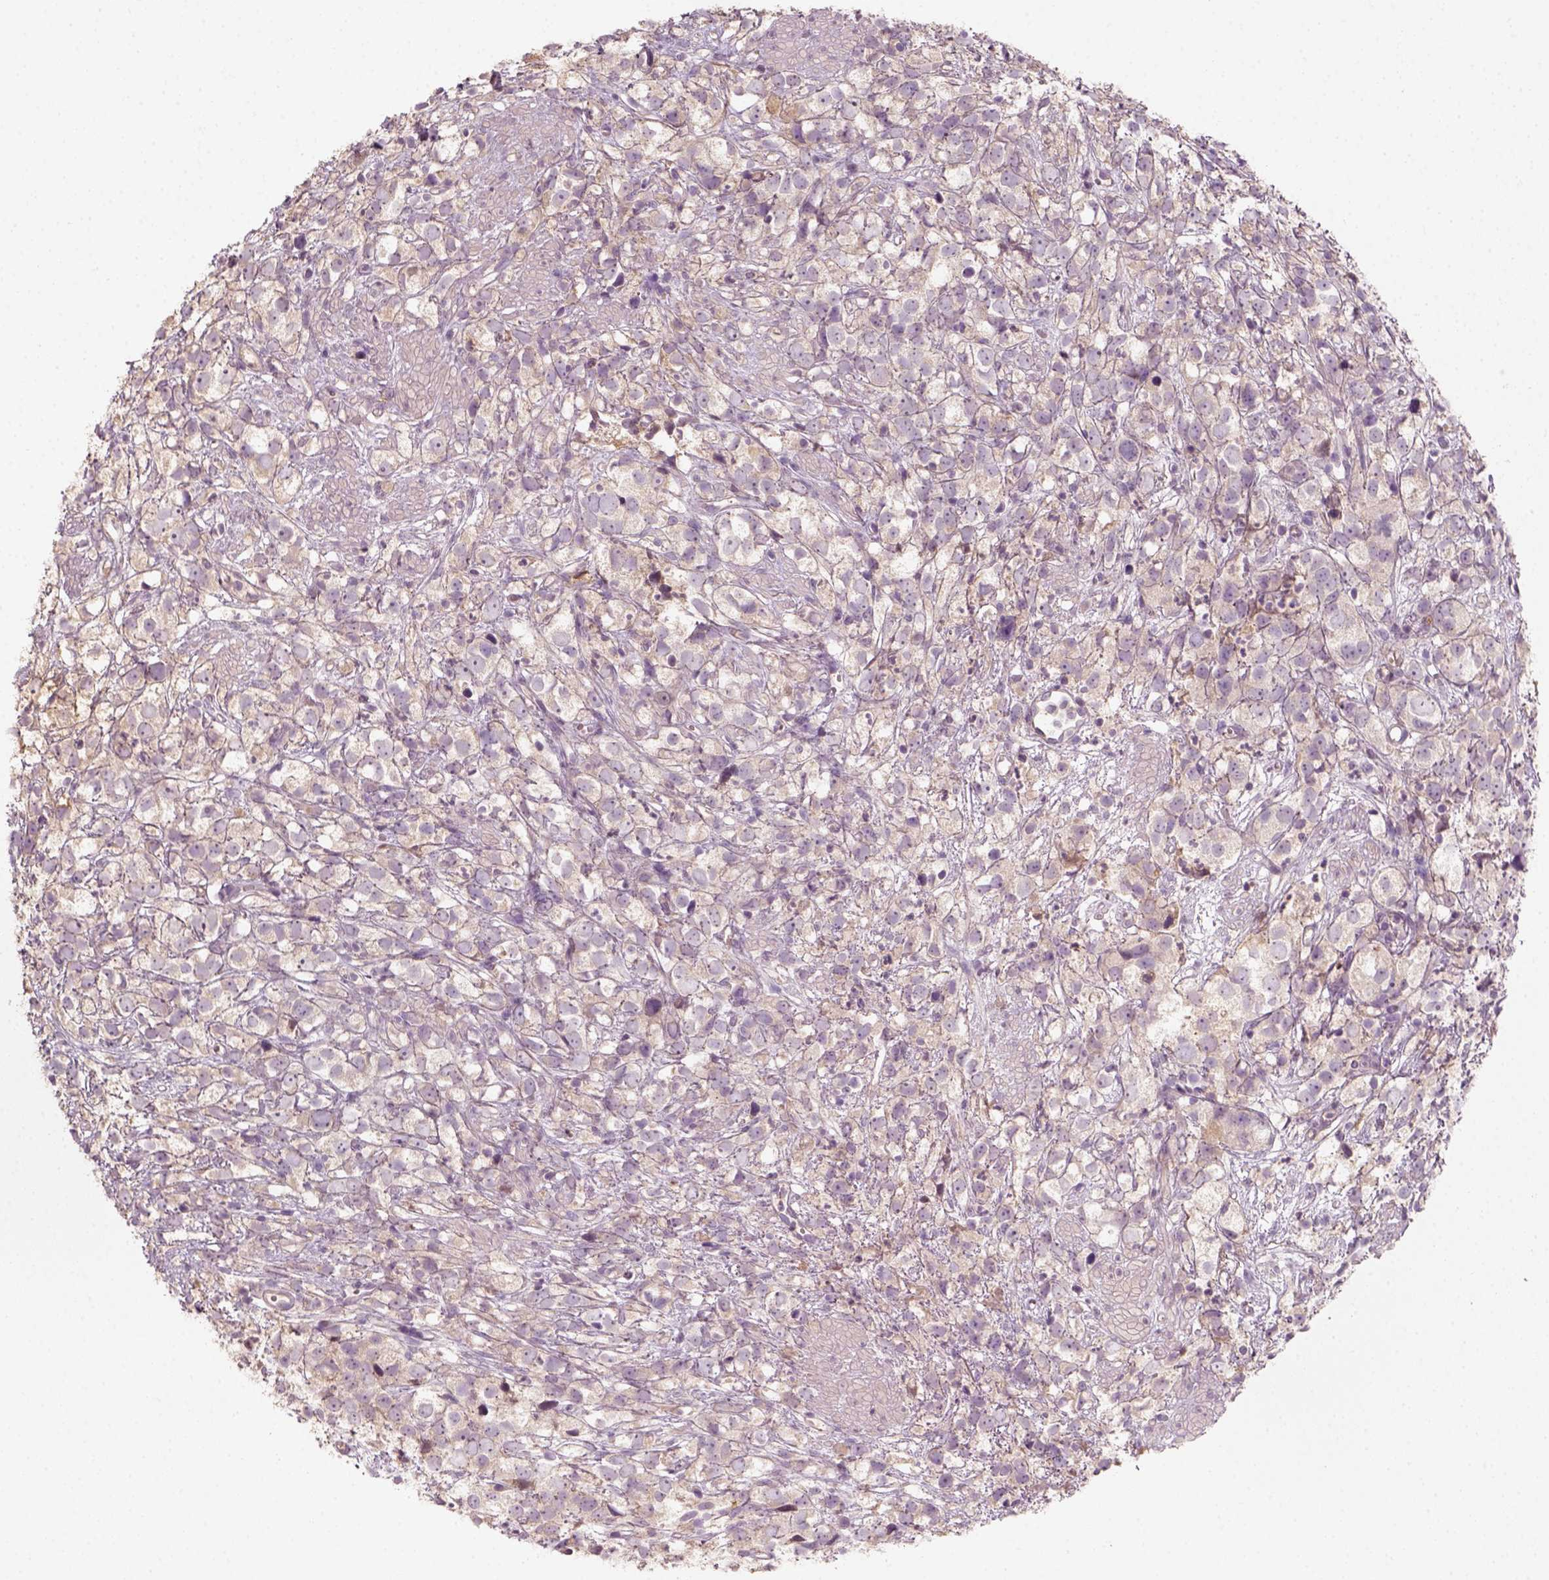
{"staining": {"intensity": "weak", "quantity": "<25%", "location": "cytoplasmic/membranous"}, "tissue": "prostate cancer", "cell_type": "Tumor cells", "image_type": "cancer", "snomed": [{"axis": "morphology", "description": "Adenocarcinoma, High grade"}, {"axis": "topography", "description": "Prostate"}], "caption": "This is an IHC image of human prostate high-grade adenocarcinoma. There is no positivity in tumor cells.", "gene": "AQP9", "patient": {"sex": "male", "age": 68}}